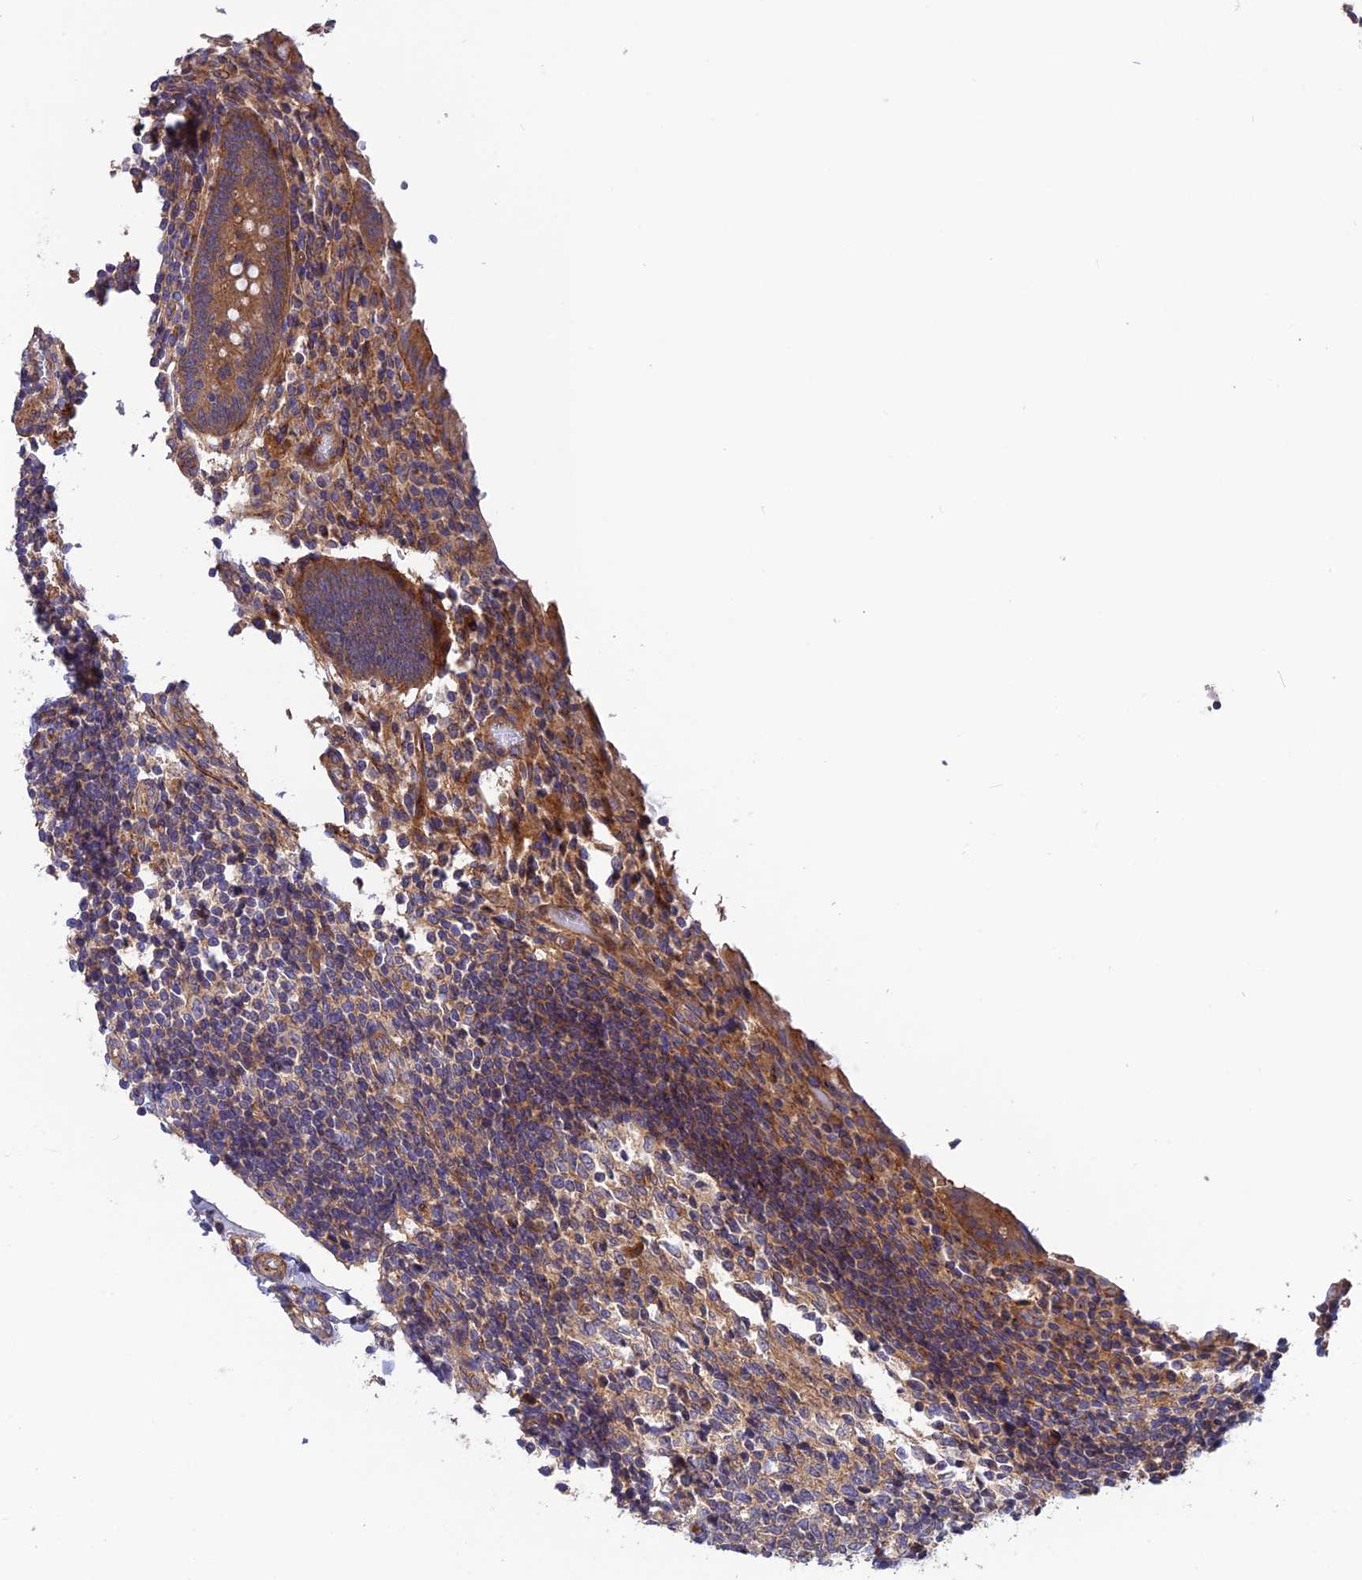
{"staining": {"intensity": "moderate", "quantity": ">75%", "location": "cytoplasmic/membranous"}, "tissue": "appendix", "cell_type": "Glandular cells", "image_type": "normal", "snomed": [{"axis": "morphology", "description": "Normal tissue, NOS"}, {"axis": "topography", "description": "Appendix"}], "caption": "Immunohistochemical staining of normal appendix demonstrates moderate cytoplasmic/membranous protein positivity in about >75% of glandular cells. The protein of interest is shown in brown color, while the nuclei are stained blue.", "gene": "ADAMTS15", "patient": {"sex": "female", "age": 17}}